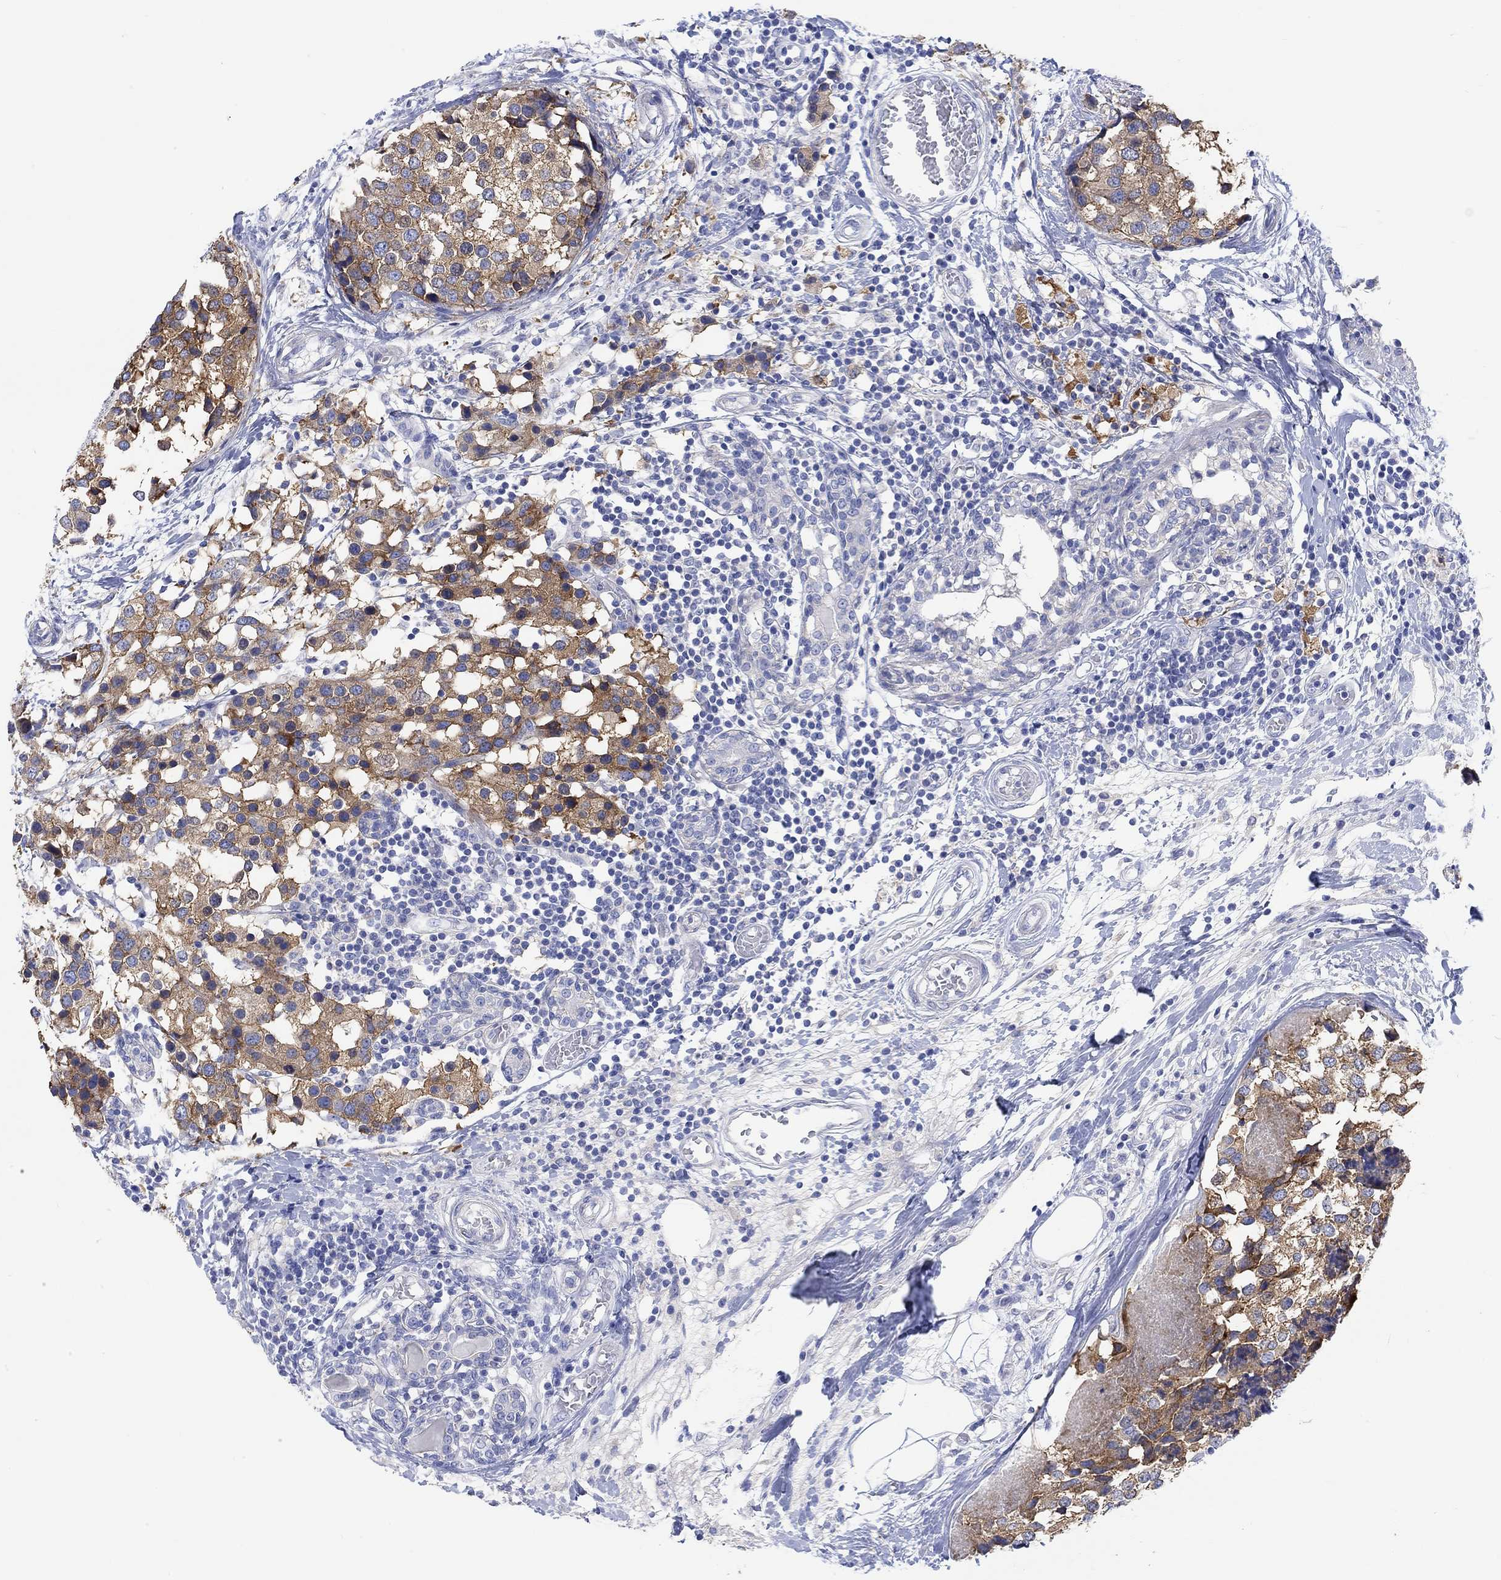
{"staining": {"intensity": "strong", "quantity": ">75%", "location": "cytoplasmic/membranous"}, "tissue": "breast cancer", "cell_type": "Tumor cells", "image_type": "cancer", "snomed": [{"axis": "morphology", "description": "Lobular carcinoma"}, {"axis": "topography", "description": "Breast"}], "caption": "Immunohistochemical staining of human breast cancer (lobular carcinoma) reveals high levels of strong cytoplasmic/membranous expression in approximately >75% of tumor cells.", "gene": "REEP6", "patient": {"sex": "female", "age": 59}}